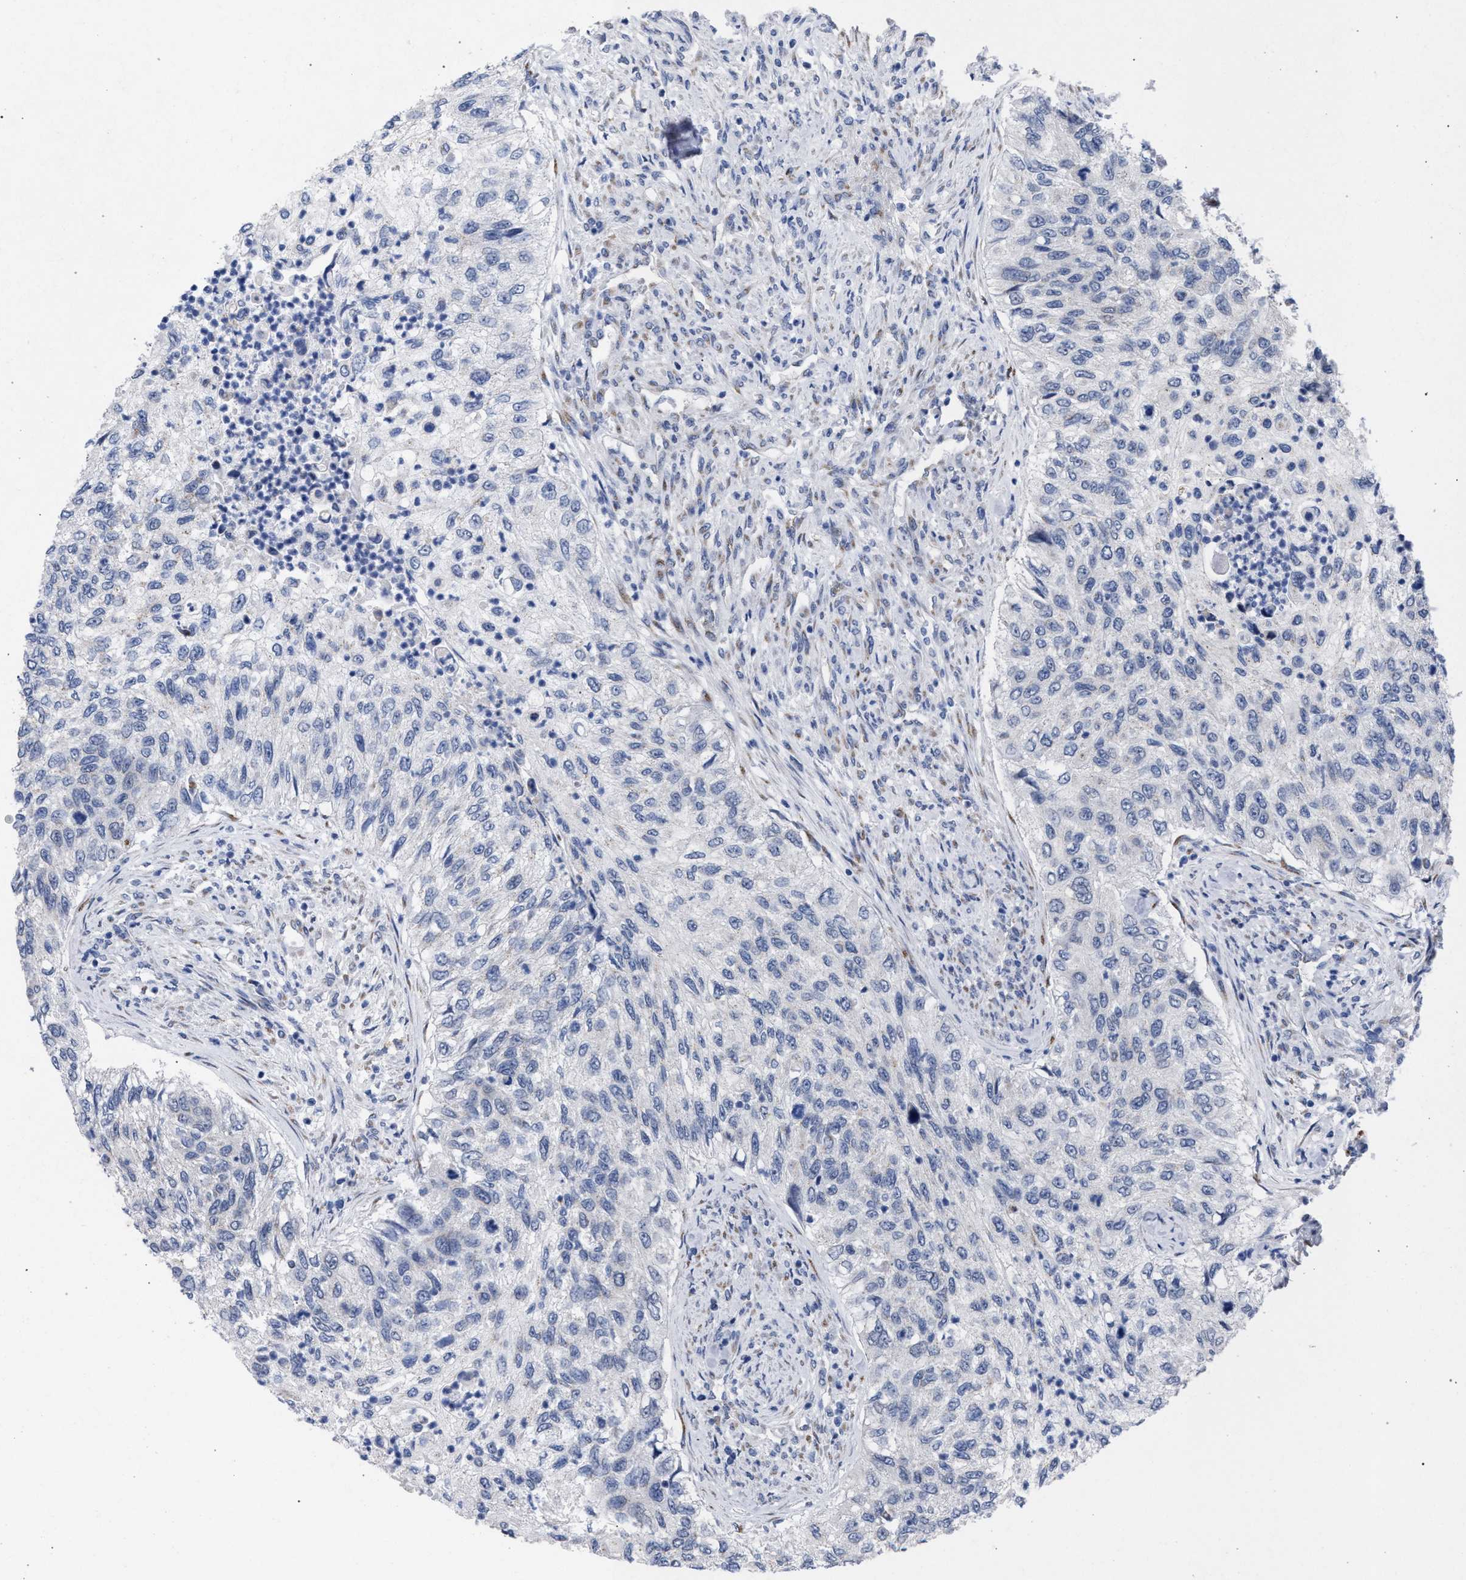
{"staining": {"intensity": "negative", "quantity": "none", "location": "none"}, "tissue": "urothelial cancer", "cell_type": "Tumor cells", "image_type": "cancer", "snomed": [{"axis": "morphology", "description": "Urothelial carcinoma, High grade"}, {"axis": "topography", "description": "Urinary bladder"}], "caption": "An immunohistochemistry photomicrograph of urothelial cancer is shown. There is no staining in tumor cells of urothelial cancer.", "gene": "GOLGA2", "patient": {"sex": "female", "age": 60}}